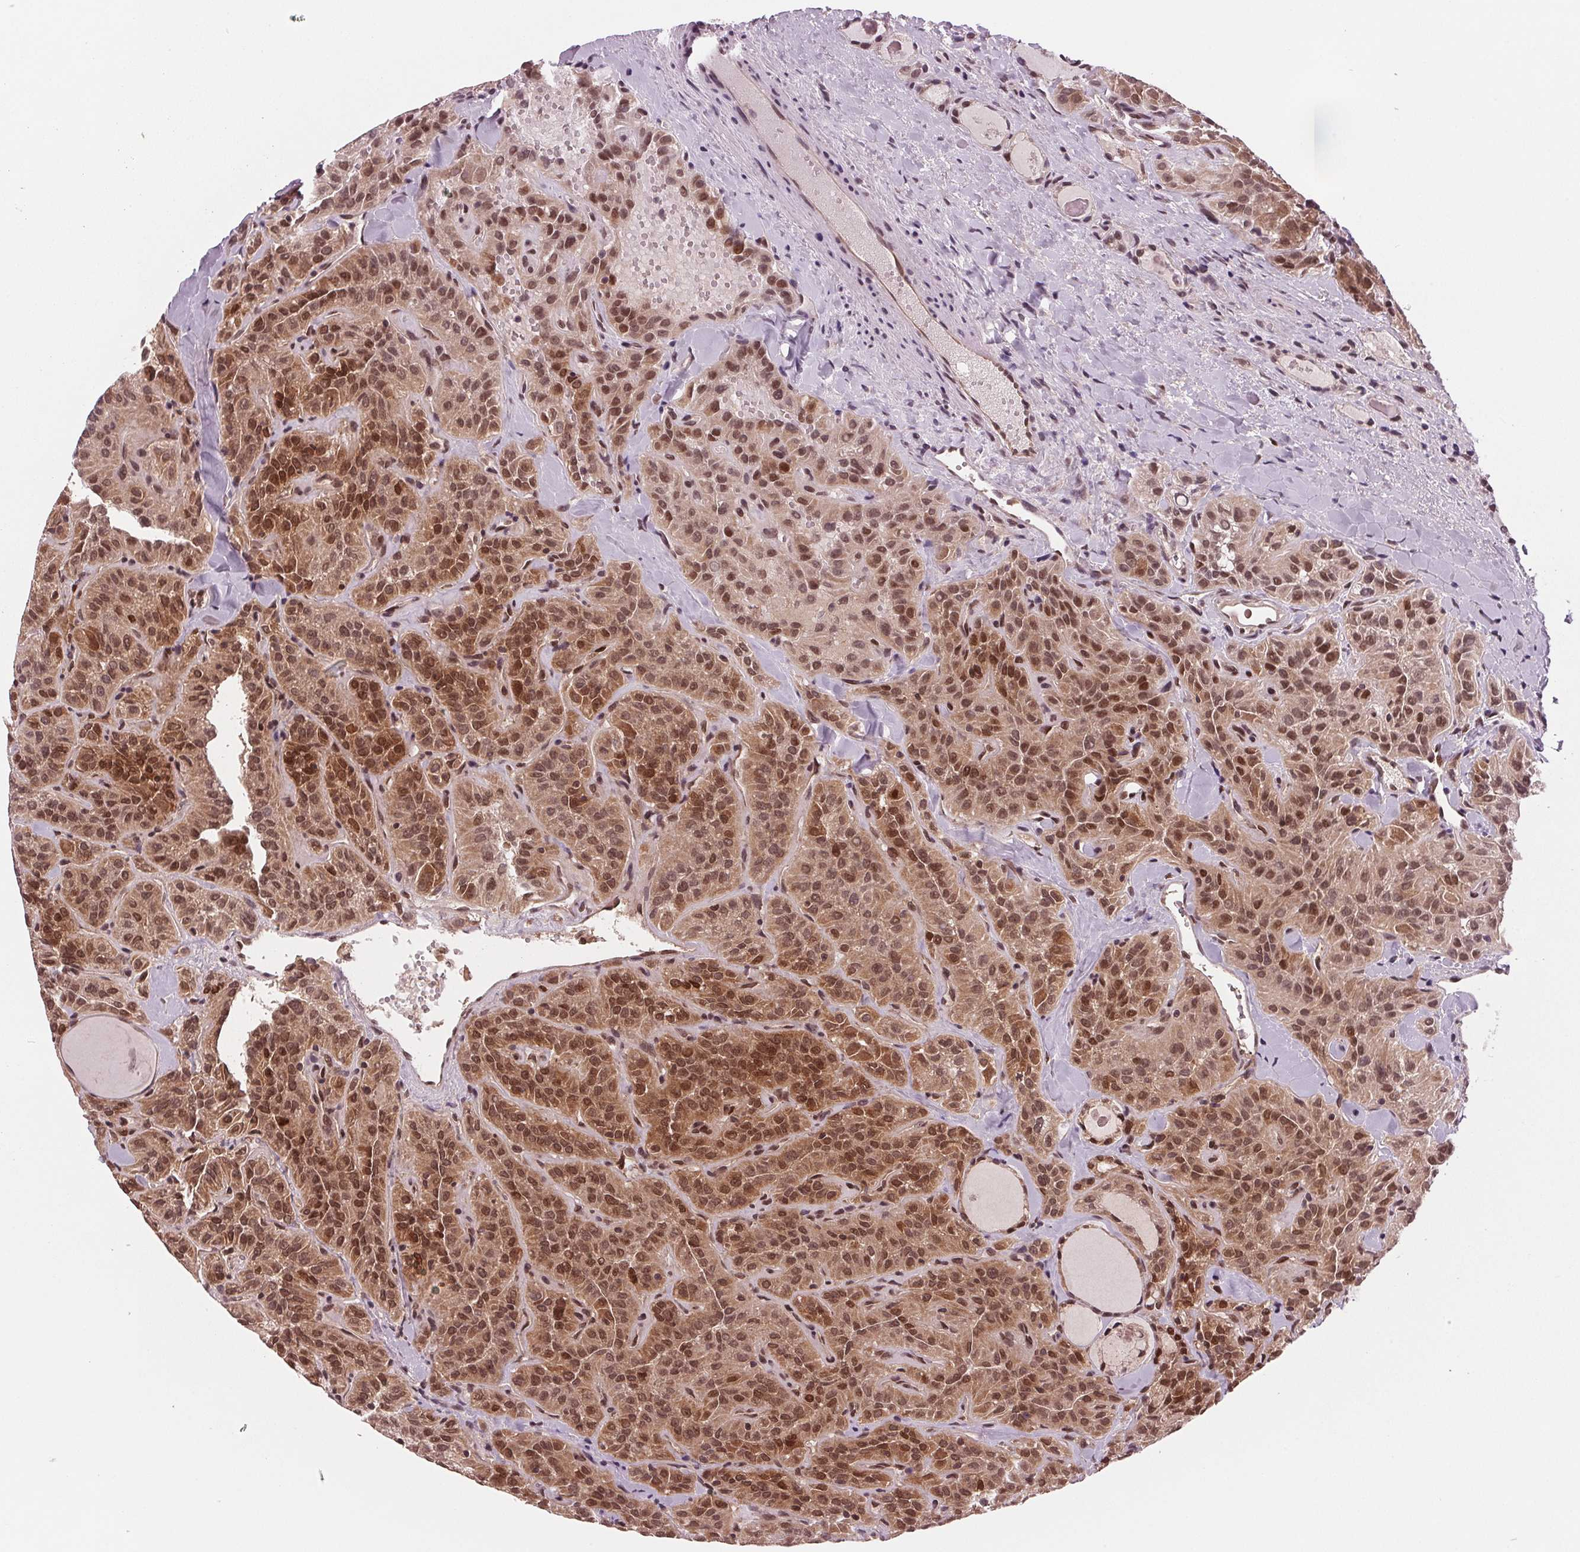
{"staining": {"intensity": "moderate", "quantity": ">75%", "location": "cytoplasmic/membranous,nuclear"}, "tissue": "thyroid cancer", "cell_type": "Tumor cells", "image_type": "cancer", "snomed": [{"axis": "morphology", "description": "Papillary adenocarcinoma, NOS"}, {"axis": "topography", "description": "Thyroid gland"}], "caption": "Immunohistochemistry (IHC) of thyroid cancer (papillary adenocarcinoma) exhibits medium levels of moderate cytoplasmic/membranous and nuclear expression in approximately >75% of tumor cells.", "gene": "STAT3", "patient": {"sex": "female", "age": 45}}